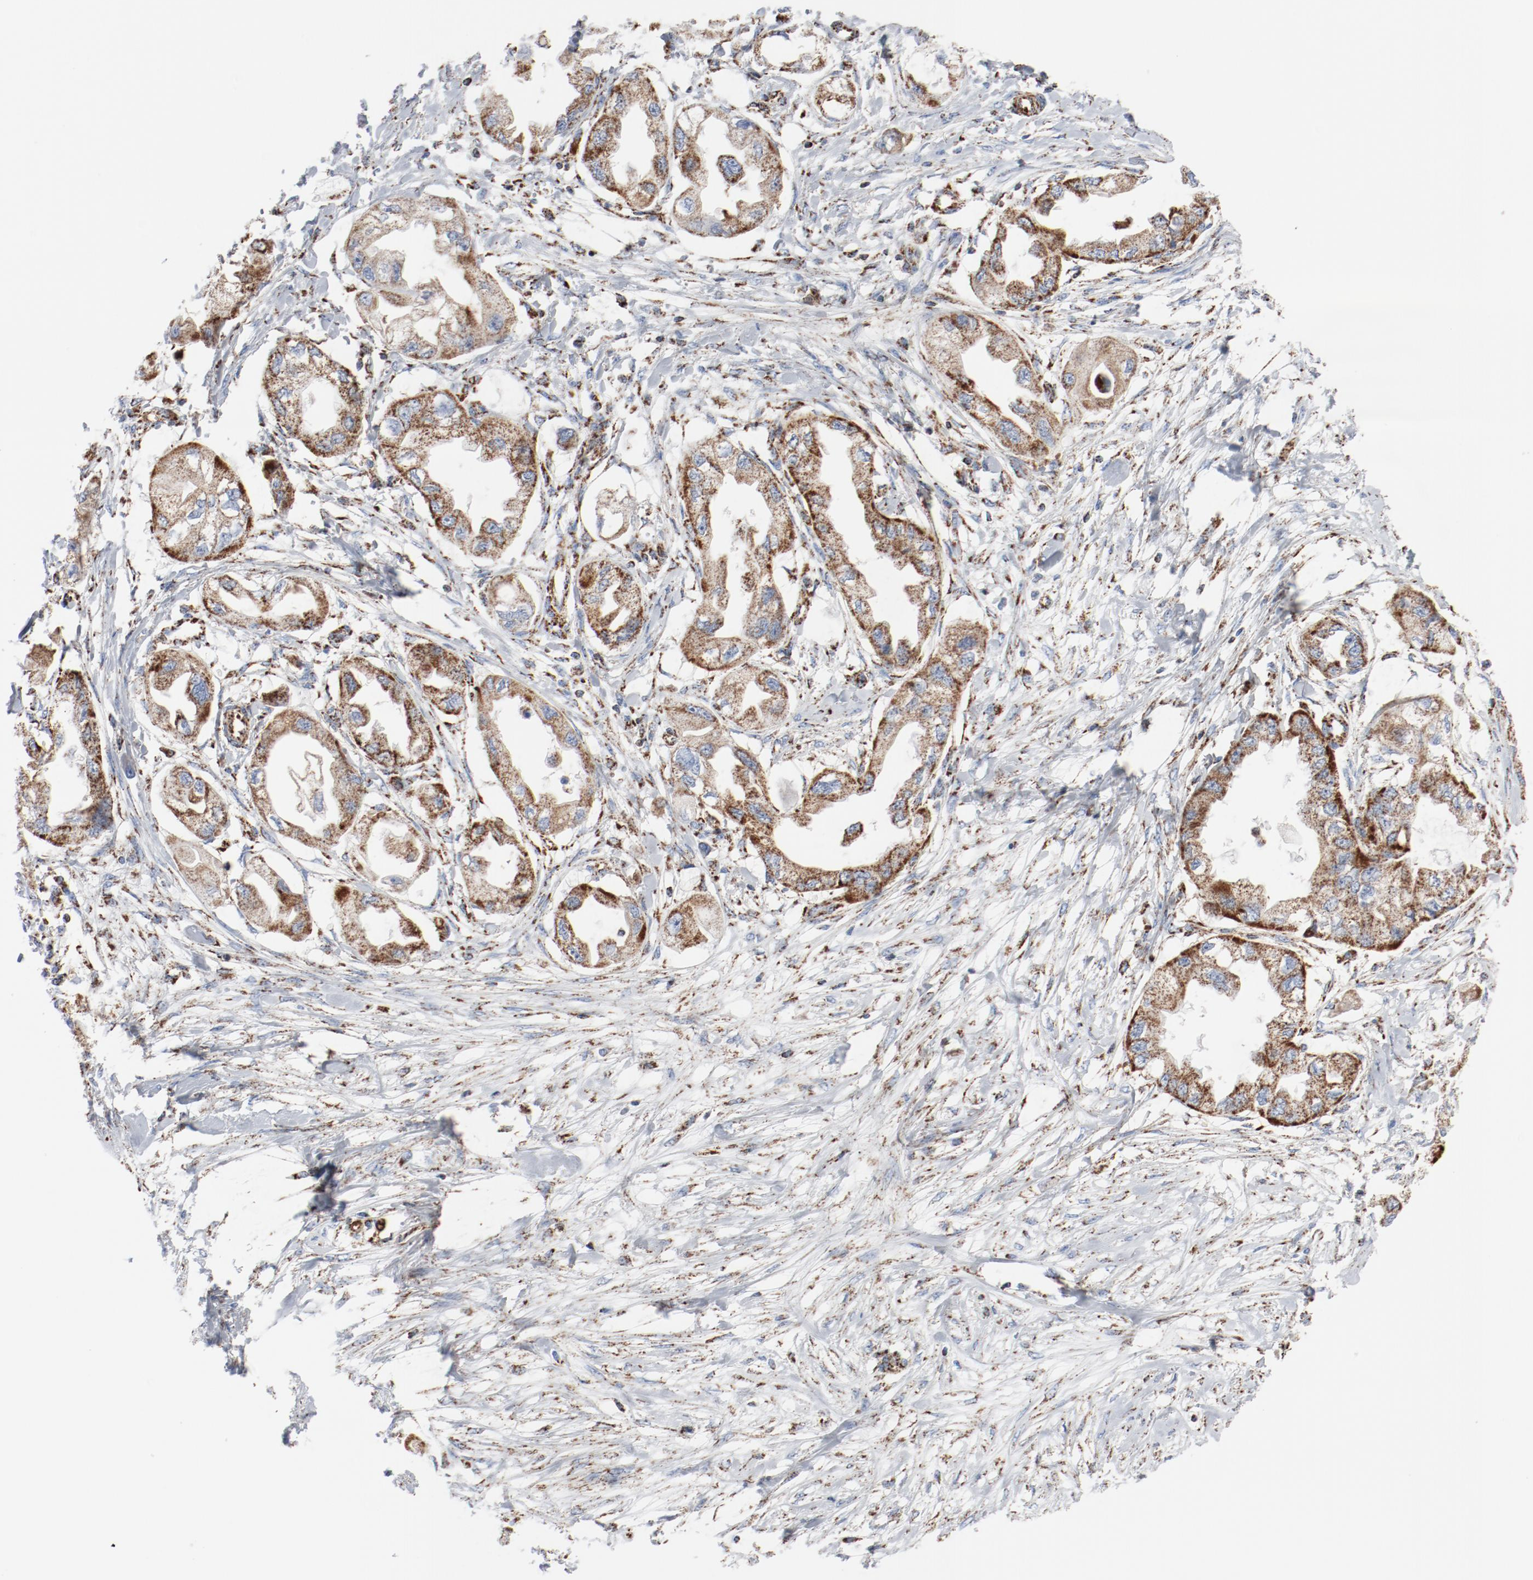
{"staining": {"intensity": "moderate", "quantity": ">75%", "location": "cytoplasmic/membranous"}, "tissue": "endometrial cancer", "cell_type": "Tumor cells", "image_type": "cancer", "snomed": [{"axis": "morphology", "description": "Adenocarcinoma, NOS"}, {"axis": "topography", "description": "Endometrium"}], "caption": "High-power microscopy captured an IHC image of endometrial adenocarcinoma, revealing moderate cytoplasmic/membranous expression in about >75% of tumor cells.", "gene": "NDUFB8", "patient": {"sex": "female", "age": 67}}